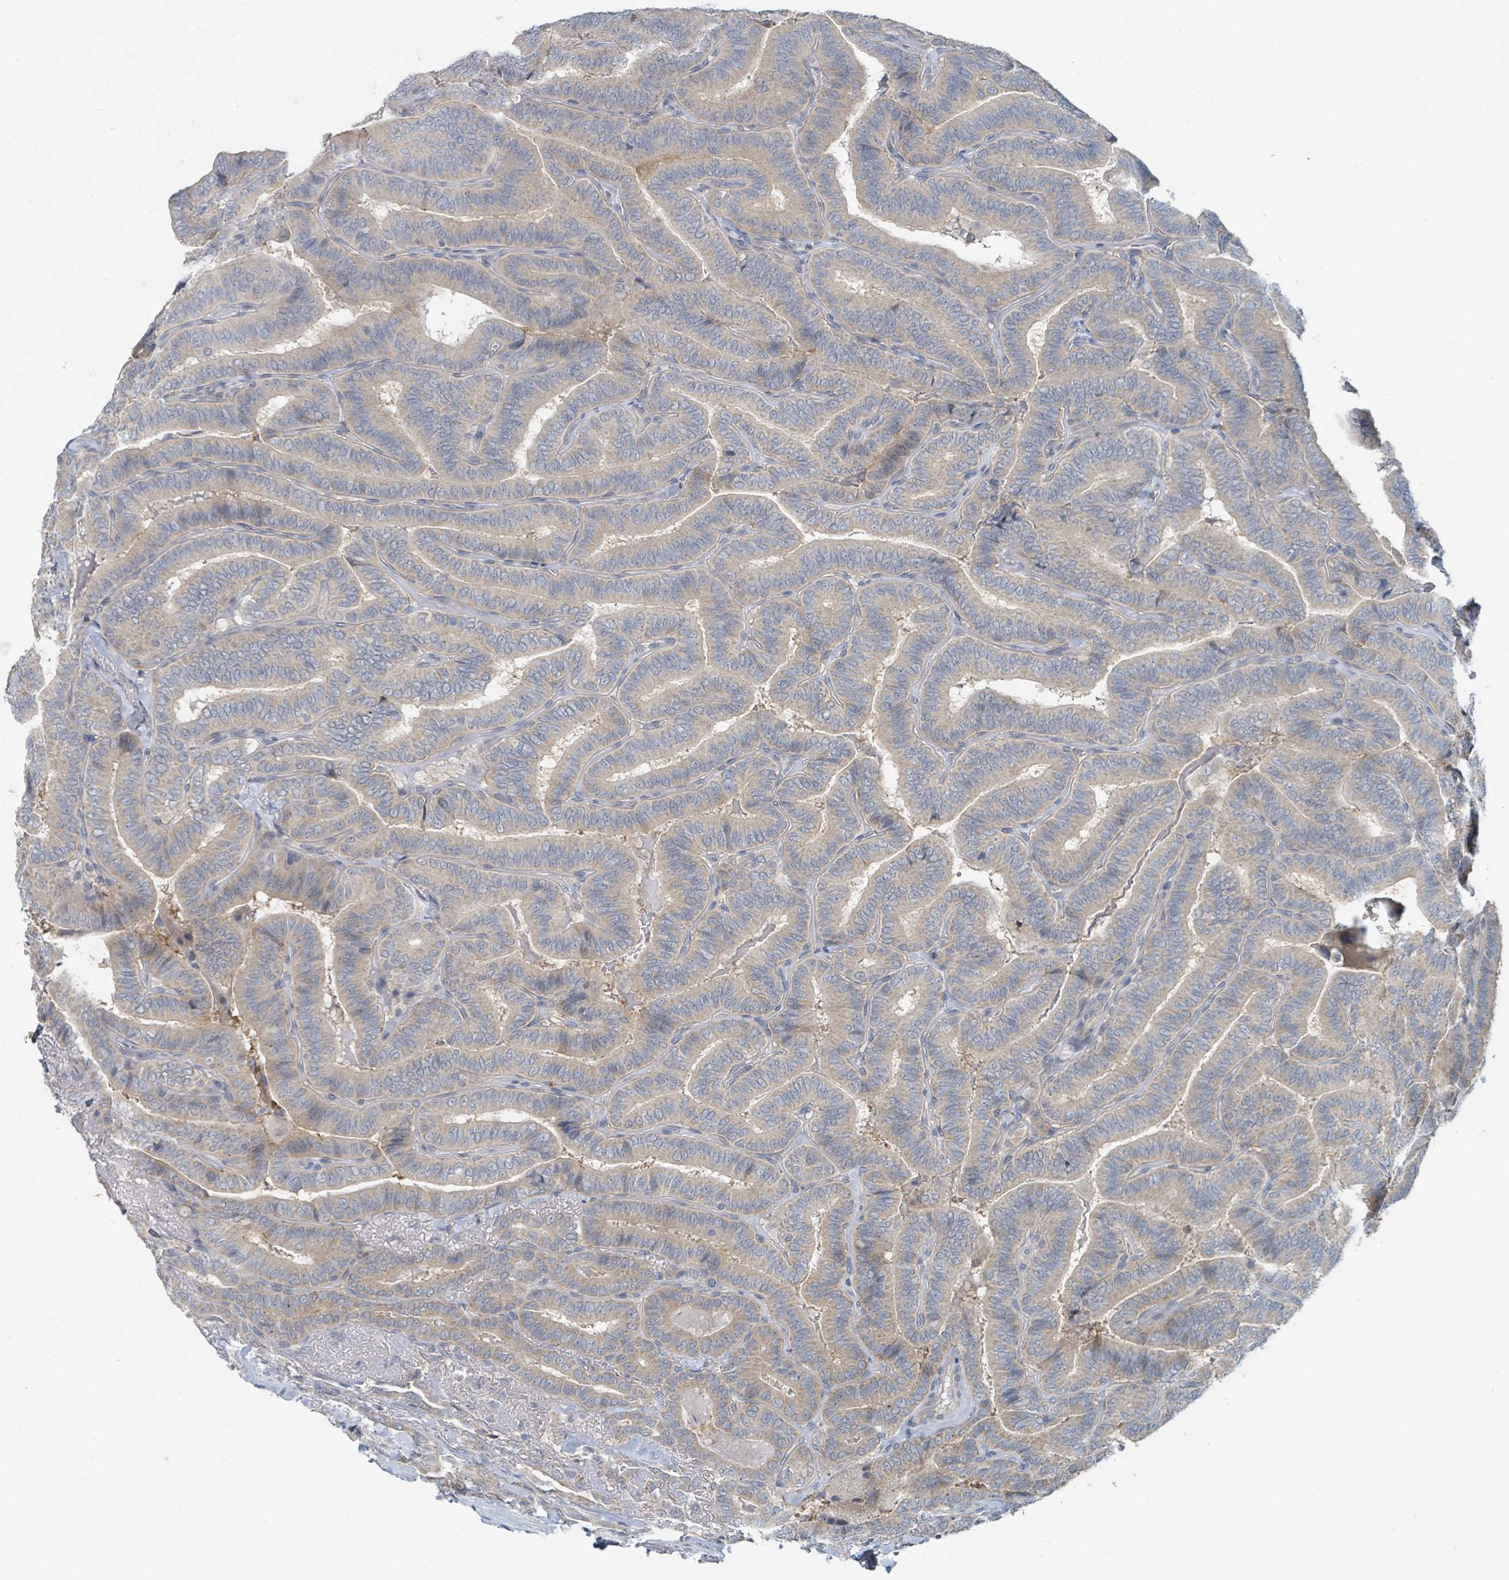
{"staining": {"intensity": "weak", "quantity": "<25%", "location": "cytoplasmic/membranous"}, "tissue": "thyroid cancer", "cell_type": "Tumor cells", "image_type": "cancer", "snomed": [{"axis": "morphology", "description": "Papillary adenocarcinoma, NOS"}, {"axis": "topography", "description": "Thyroid gland"}], "caption": "Tumor cells are negative for protein expression in human thyroid papillary adenocarcinoma. (Stains: DAB (3,3'-diaminobenzidine) IHC with hematoxylin counter stain, Microscopy: brightfield microscopy at high magnification).", "gene": "ANKRD55", "patient": {"sex": "male", "age": 61}}